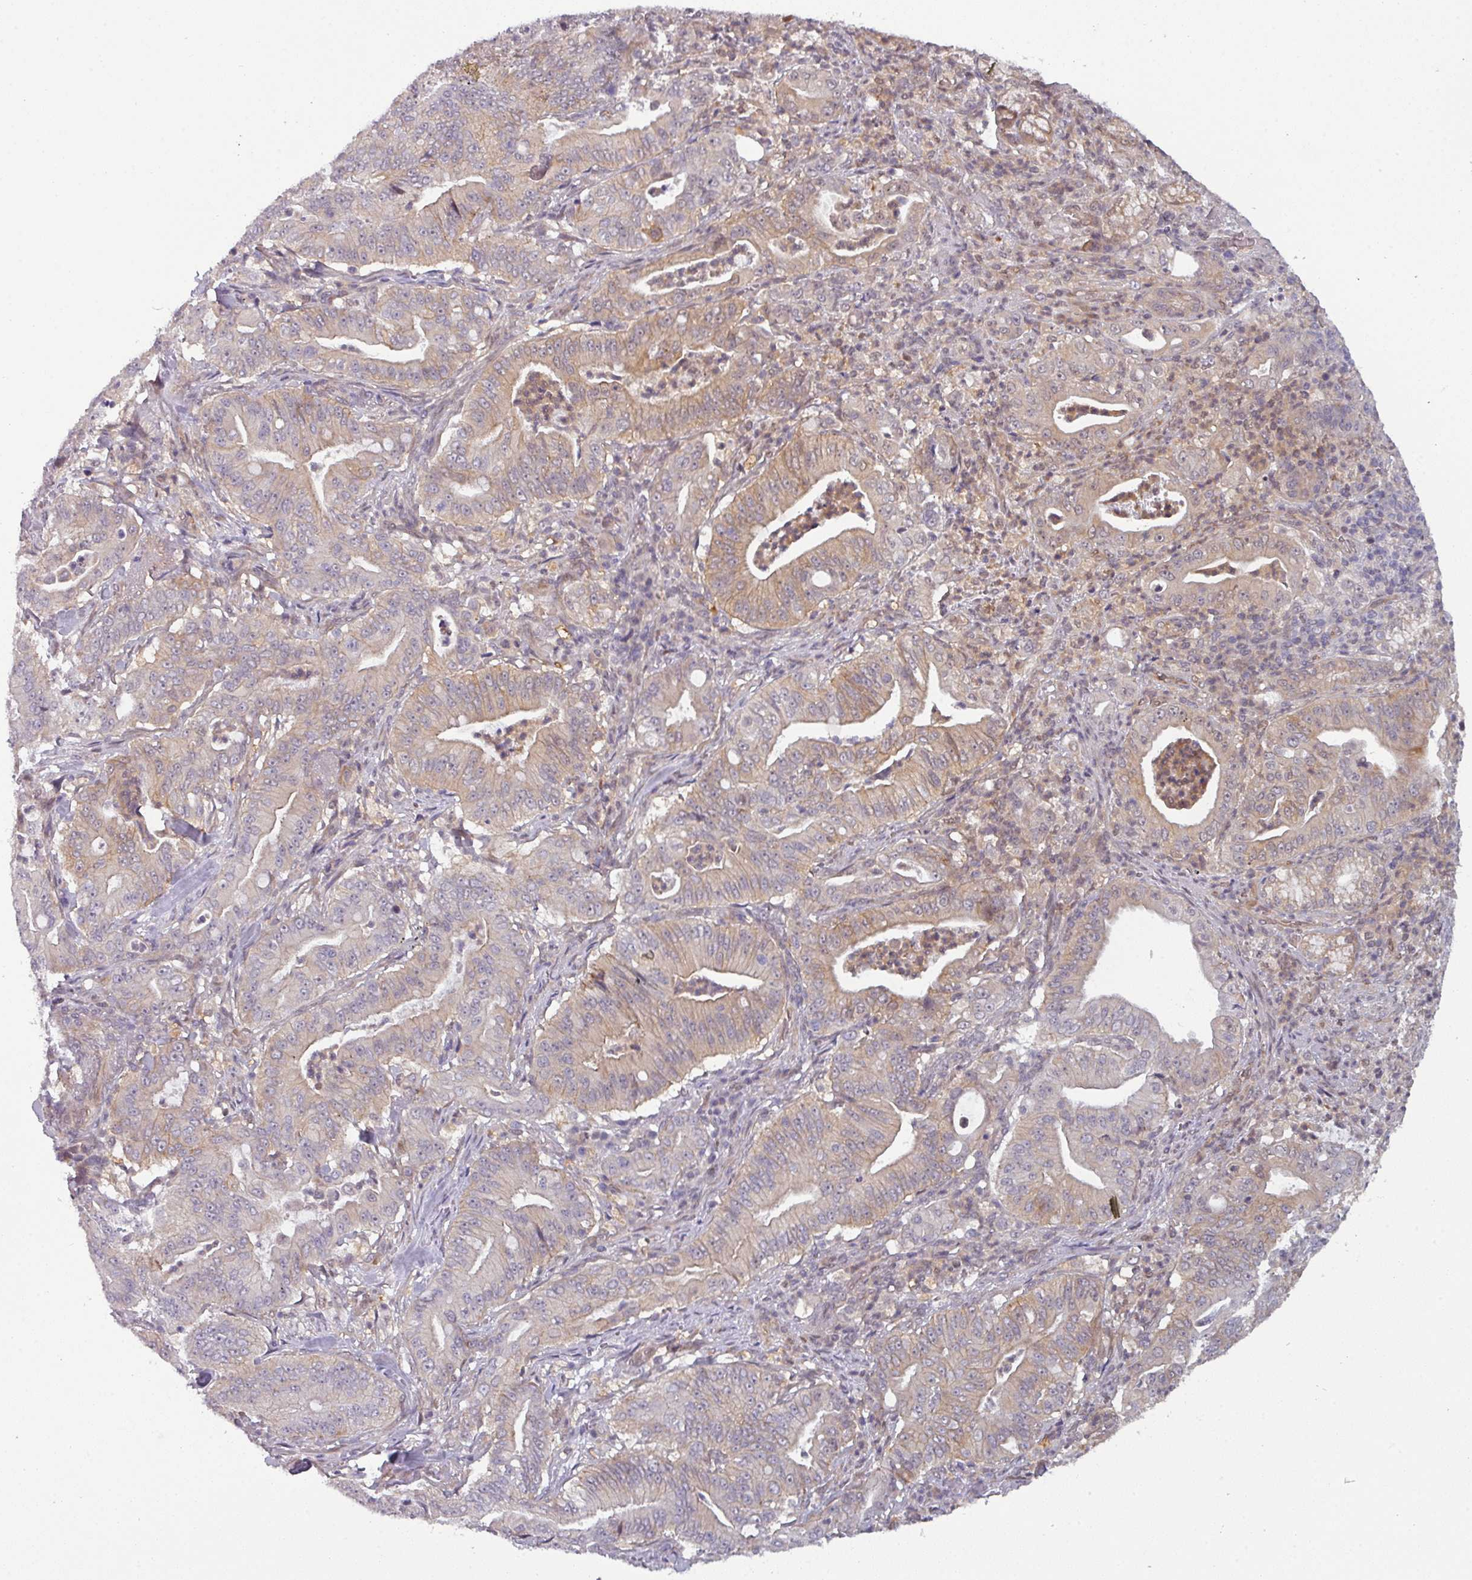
{"staining": {"intensity": "weak", "quantity": "25%-75%", "location": "cytoplasmic/membranous"}, "tissue": "pancreatic cancer", "cell_type": "Tumor cells", "image_type": "cancer", "snomed": [{"axis": "morphology", "description": "Adenocarcinoma, NOS"}, {"axis": "topography", "description": "Pancreas"}], "caption": "Tumor cells demonstrate low levels of weak cytoplasmic/membranous positivity in approximately 25%-75% of cells in pancreatic cancer. (DAB = brown stain, brightfield microscopy at high magnification).", "gene": "PRAMEF12", "patient": {"sex": "male", "age": 71}}